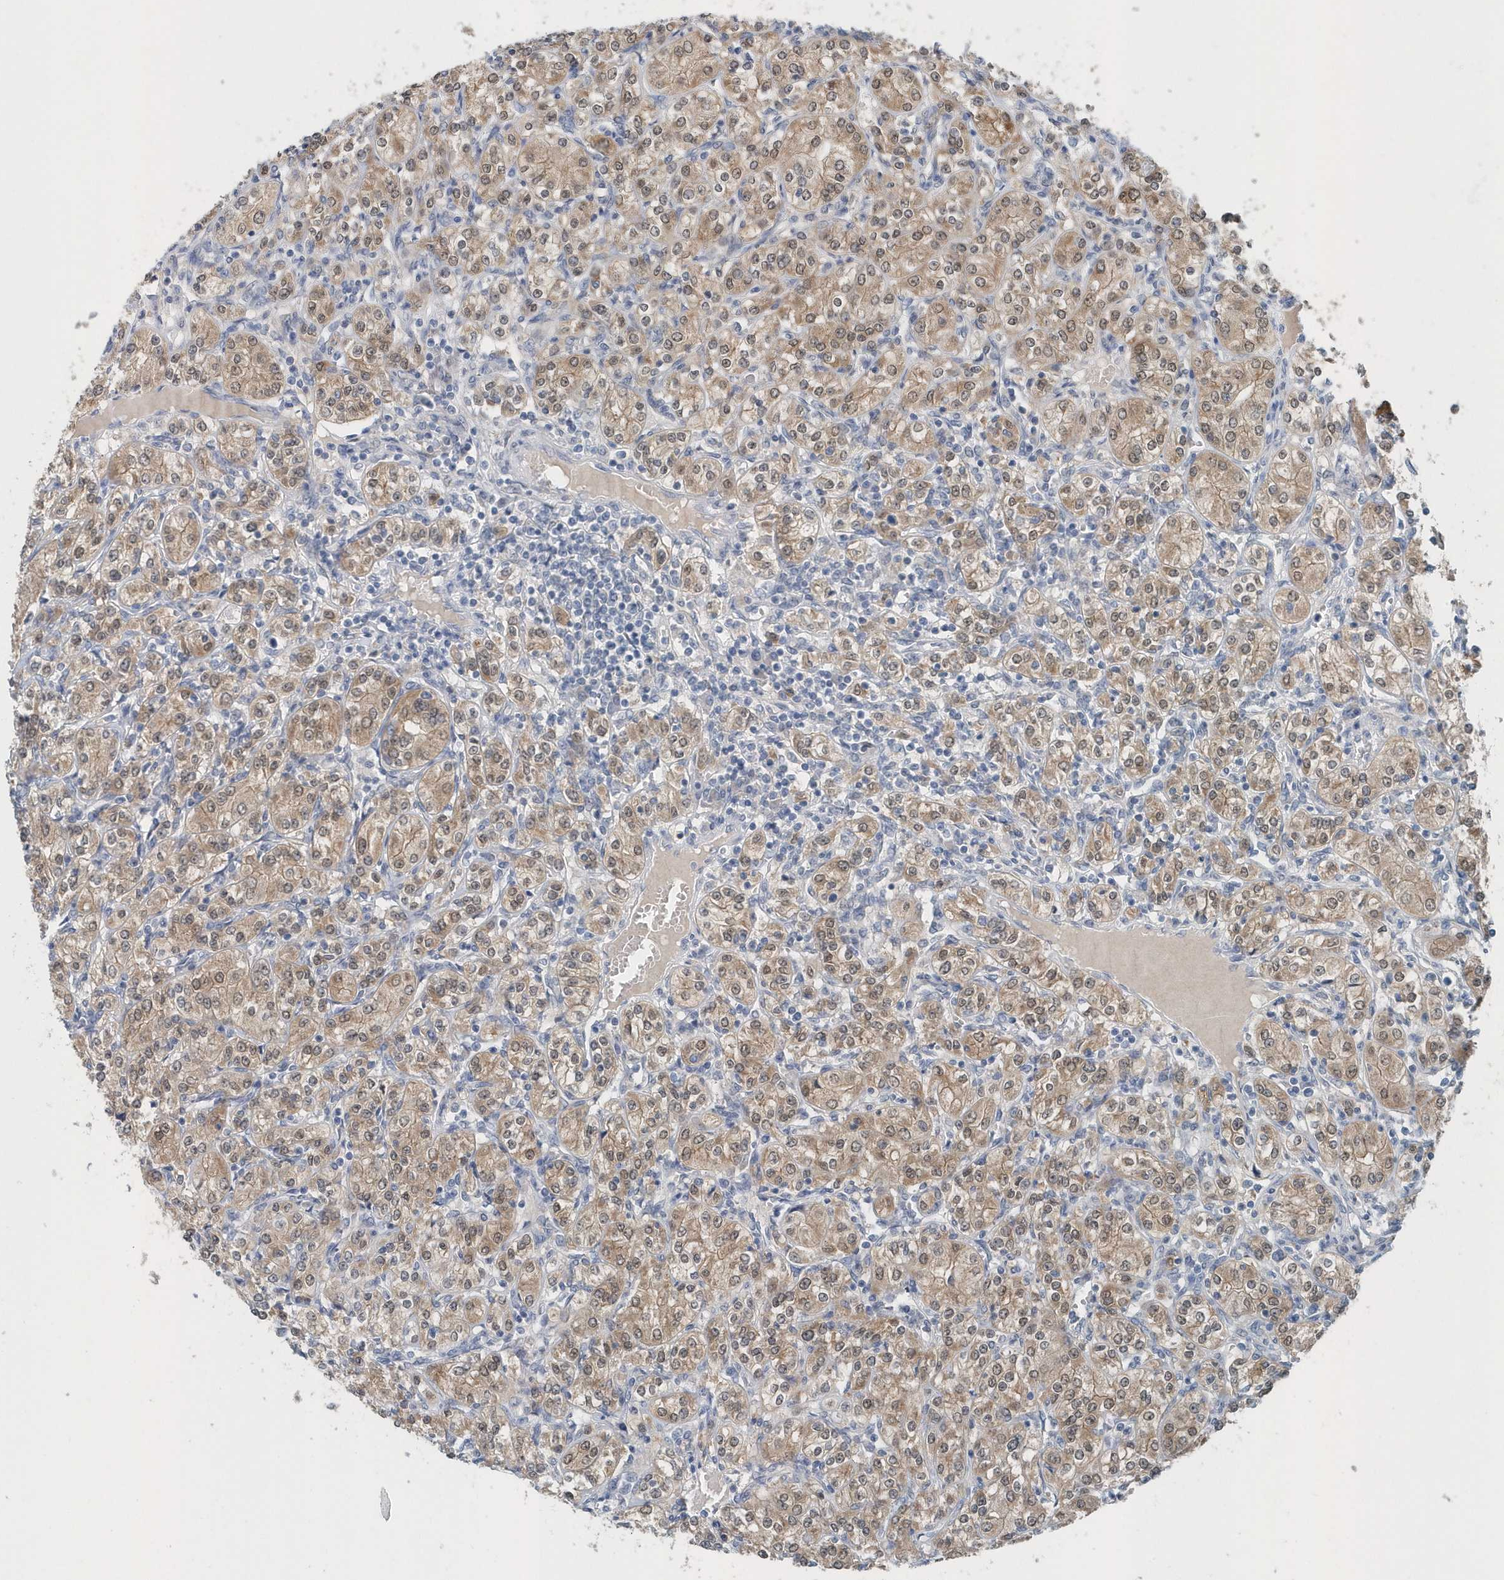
{"staining": {"intensity": "moderate", "quantity": ">75%", "location": "cytoplasmic/membranous,nuclear"}, "tissue": "renal cancer", "cell_type": "Tumor cells", "image_type": "cancer", "snomed": [{"axis": "morphology", "description": "Adenocarcinoma, NOS"}, {"axis": "topography", "description": "Kidney"}], "caption": "Brown immunohistochemical staining in human renal cancer (adenocarcinoma) demonstrates moderate cytoplasmic/membranous and nuclear staining in about >75% of tumor cells.", "gene": "PFN2", "patient": {"sex": "male", "age": 77}}